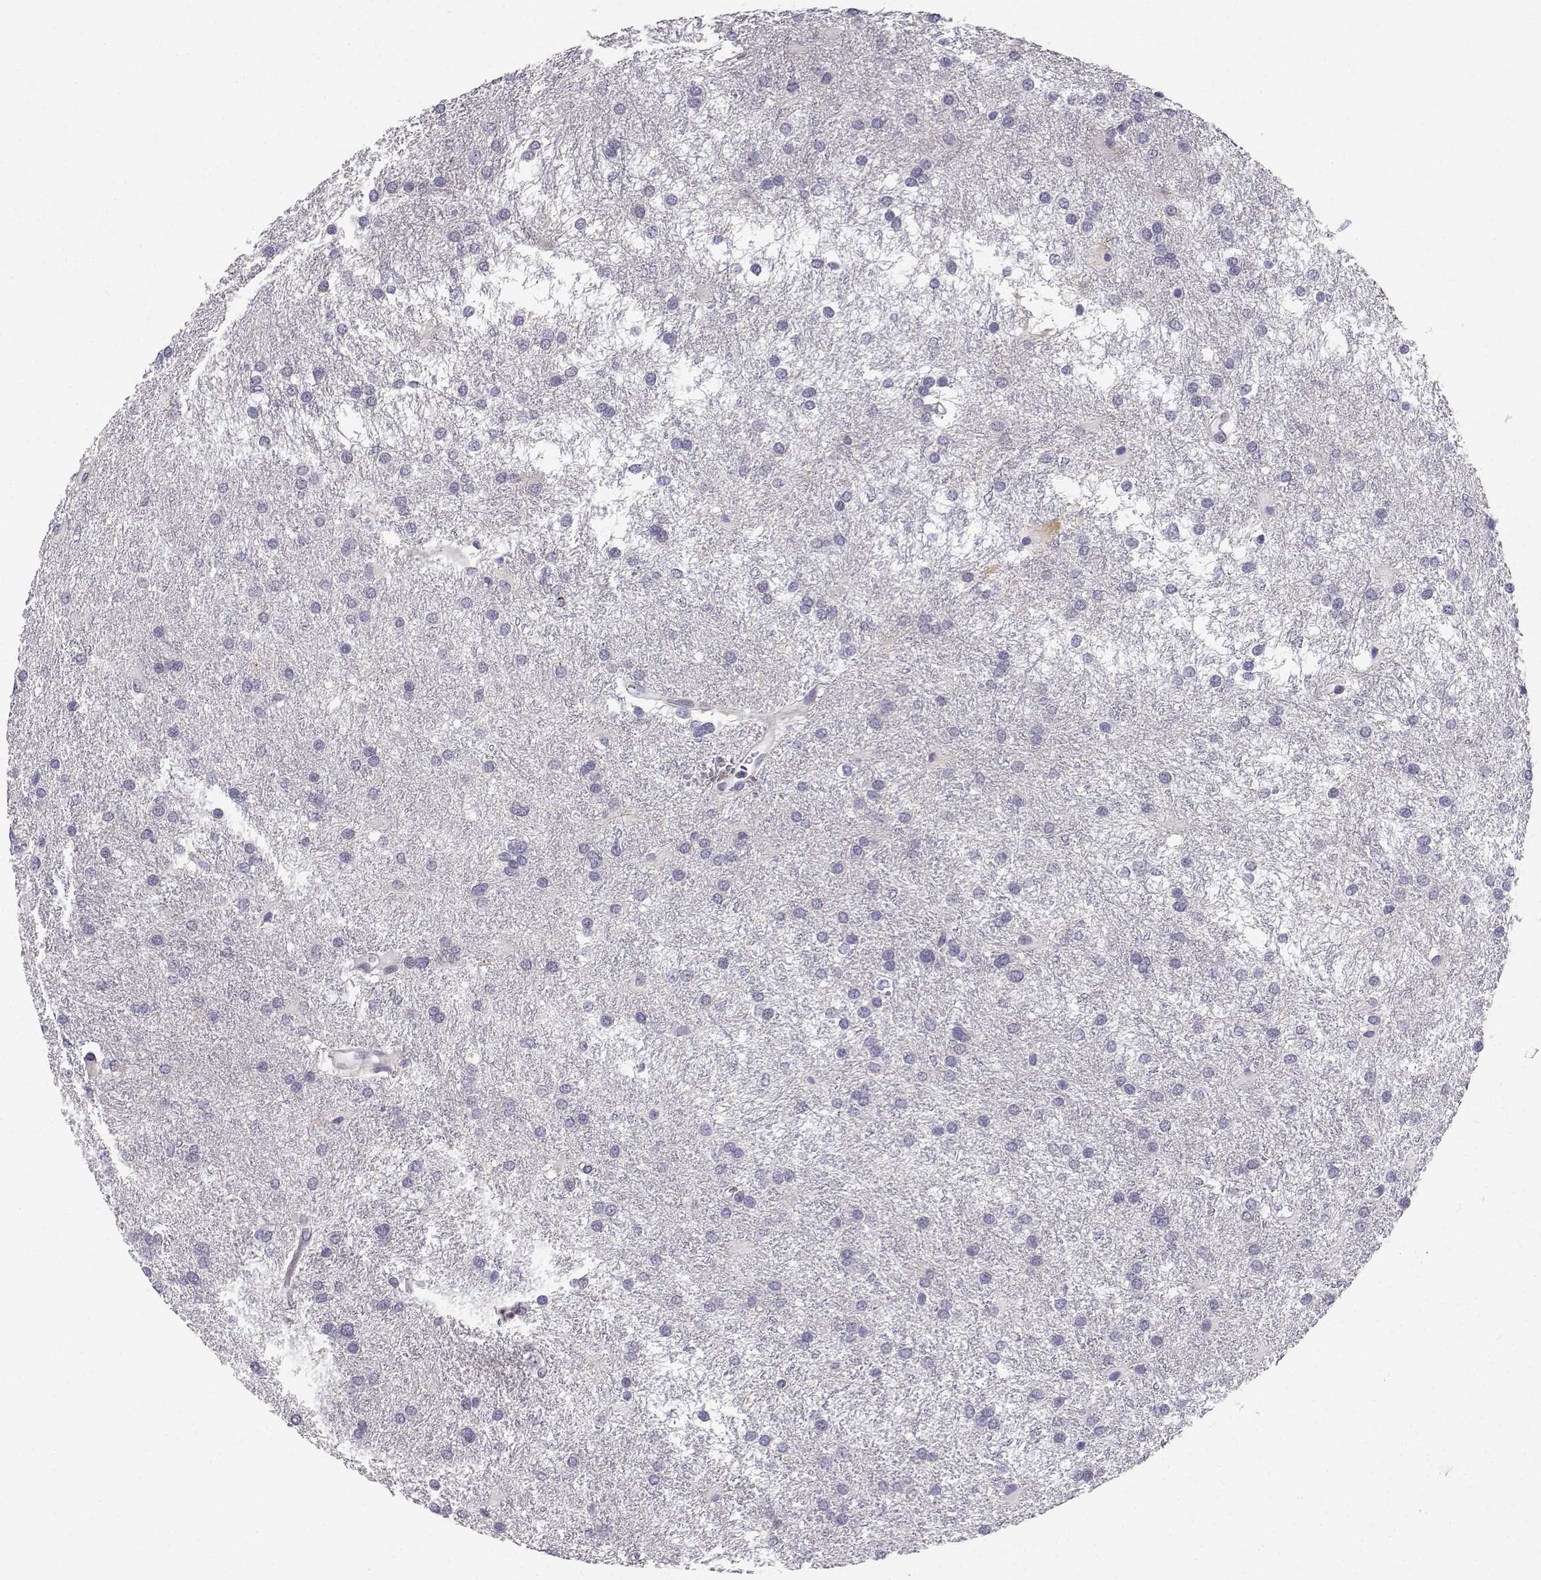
{"staining": {"intensity": "negative", "quantity": "none", "location": "none"}, "tissue": "glioma", "cell_type": "Tumor cells", "image_type": "cancer", "snomed": [{"axis": "morphology", "description": "Glioma, malignant, Low grade"}, {"axis": "topography", "description": "Brain"}], "caption": "Histopathology image shows no significant protein staining in tumor cells of glioma.", "gene": "MROH7", "patient": {"sex": "female", "age": 32}}